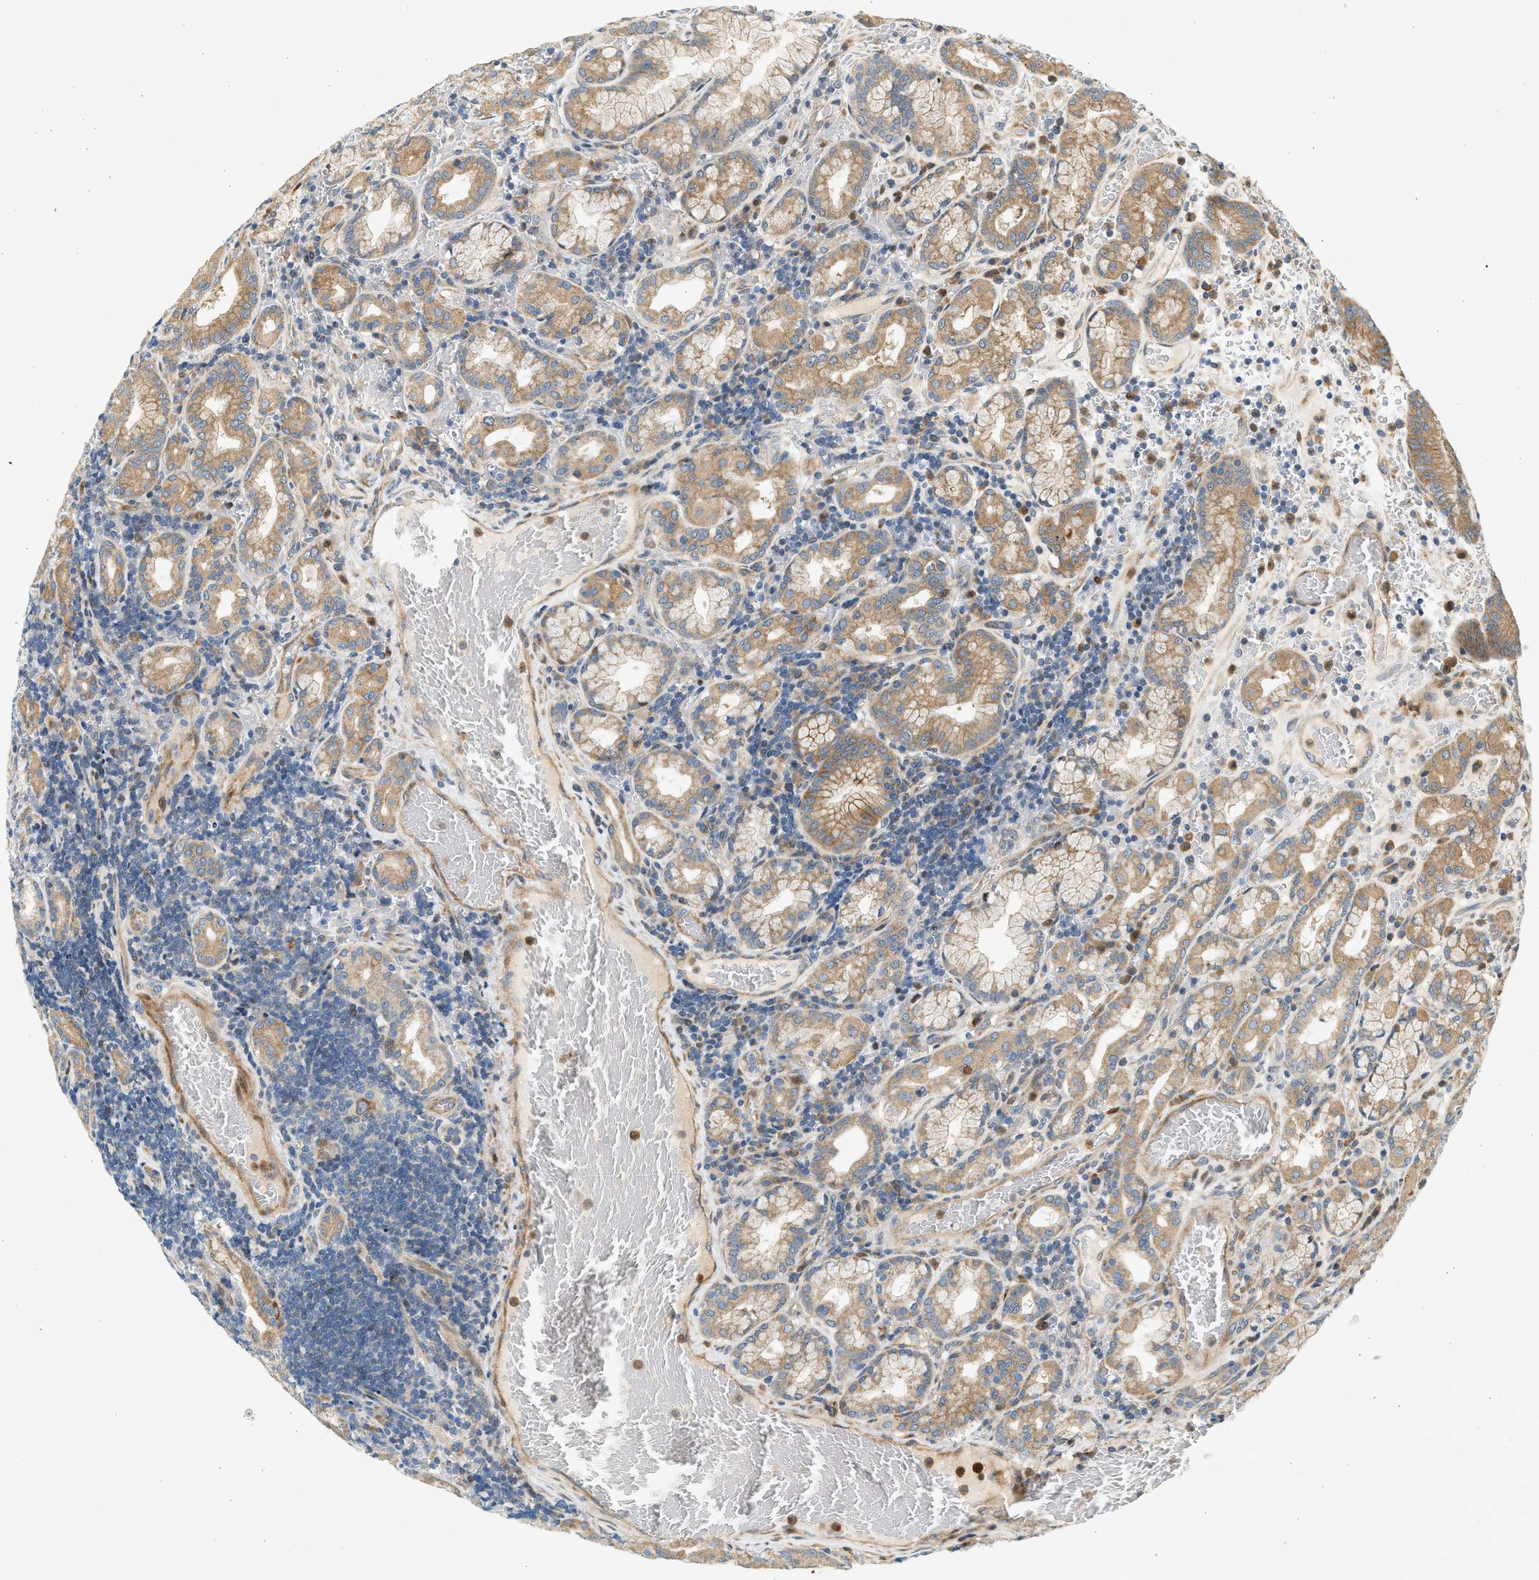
{"staining": {"intensity": "moderate", "quantity": ">75%", "location": "cytoplasmic/membranous"}, "tissue": "stomach", "cell_type": "Glandular cells", "image_type": "normal", "snomed": [{"axis": "morphology", "description": "Normal tissue, NOS"}, {"axis": "morphology", "description": "Carcinoid, malignant, NOS"}, {"axis": "topography", "description": "Stomach, upper"}], "caption": "IHC (DAB) staining of unremarkable stomach shows moderate cytoplasmic/membranous protein expression in approximately >75% of glandular cells. Nuclei are stained in blue.", "gene": "NRSN2", "patient": {"sex": "male", "age": 39}}